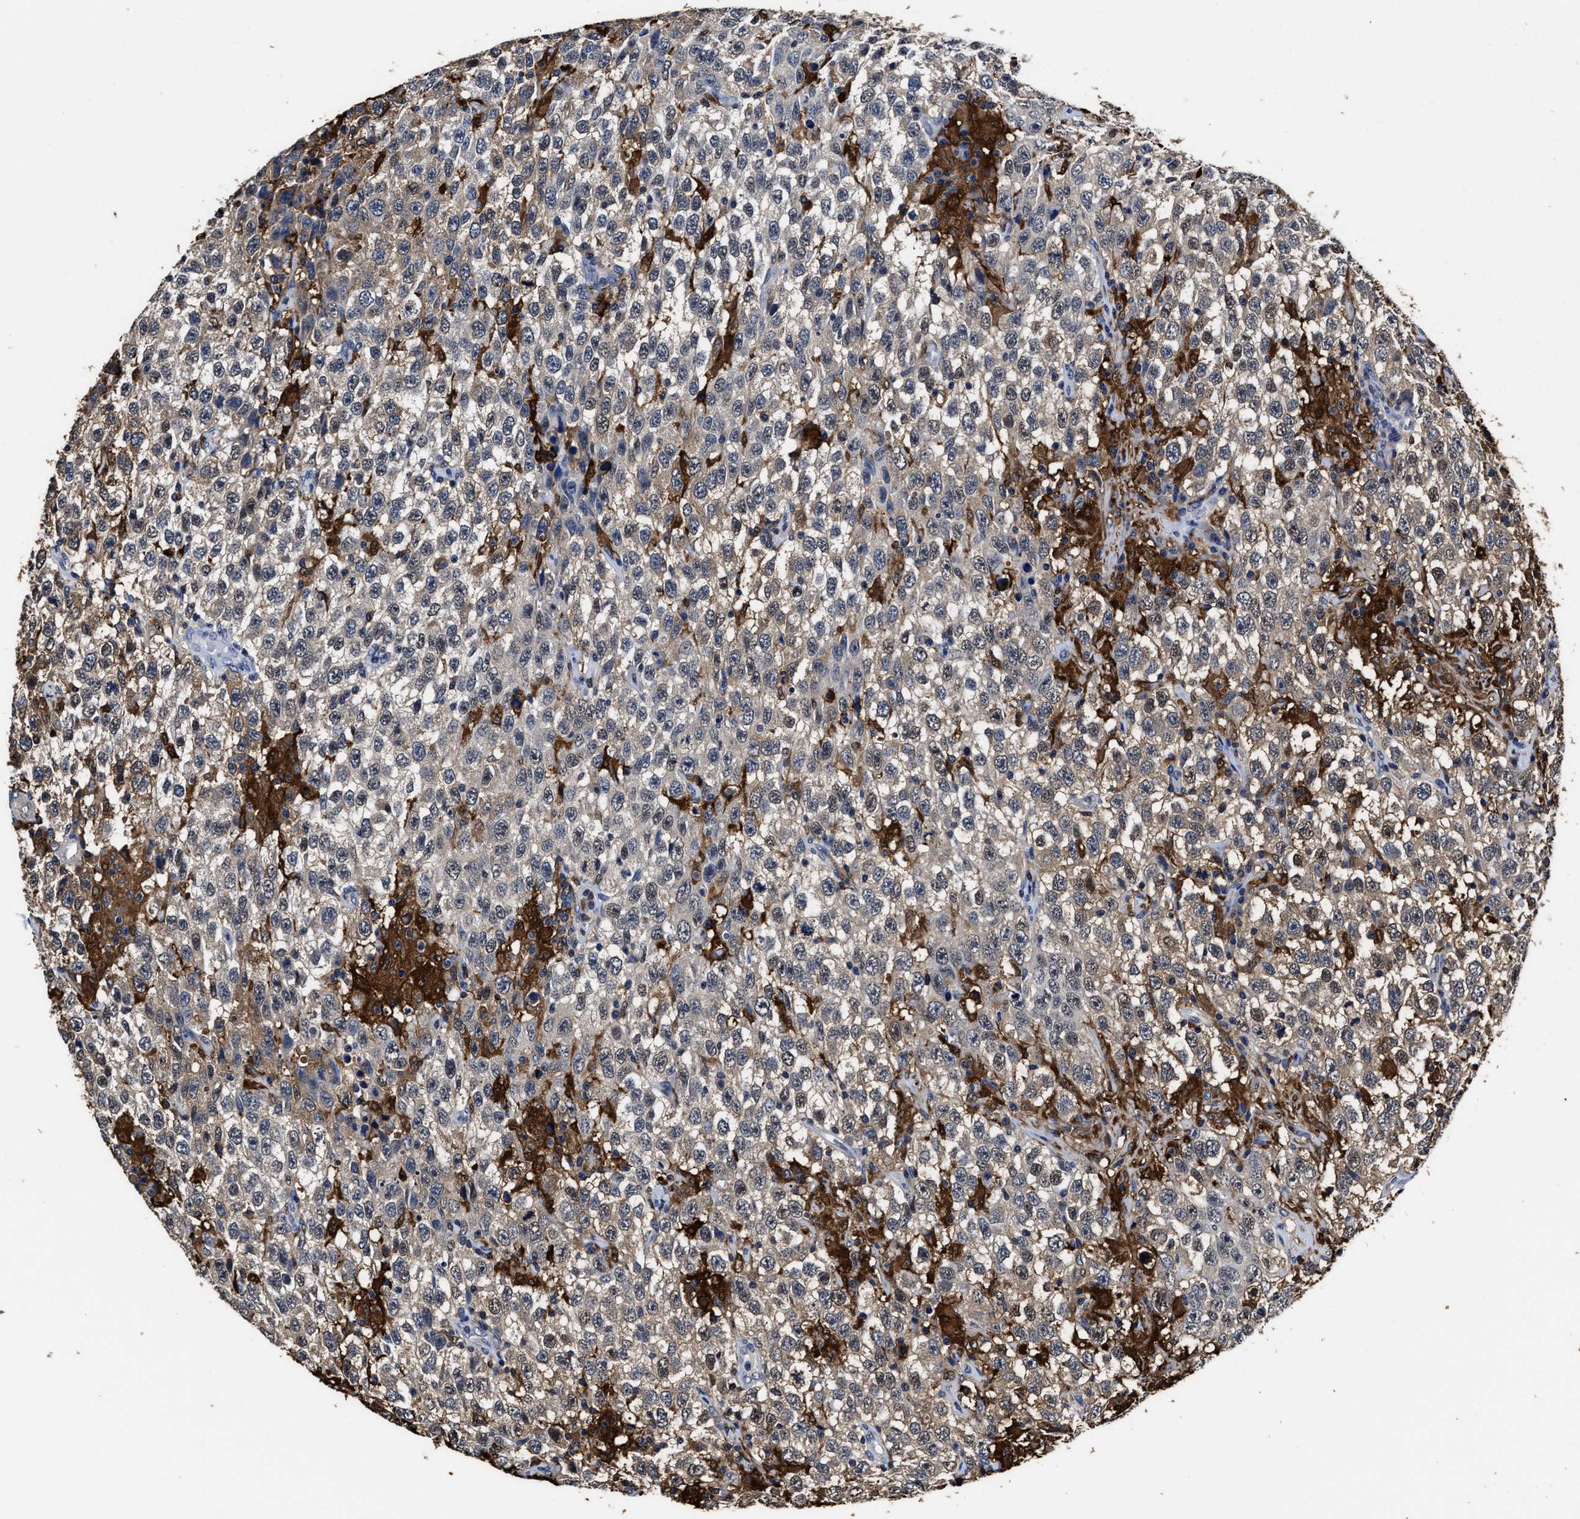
{"staining": {"intensity": "weak", "quantity": "25%-75%", "location": "cytoplasmic/membranous"}, "tissue": "testis cancer", "cell_type": "Tumor cells", "image_type": "cancer", "snomed": [{"axis": "morphology", "description": "Seminoma, NOS"}, {"axis": "topography", "description": "Testis"}], "caption": "Protein expression analysis of human testis cancer reveals weak cytoplasmic/membranous staining in approximately 25%-75% of tumor cells. (Brightfield microscopy of DAB IHC at high magnification).", "gene": "PRPF4B", "patient": {"sex": "male", "age": 41}}